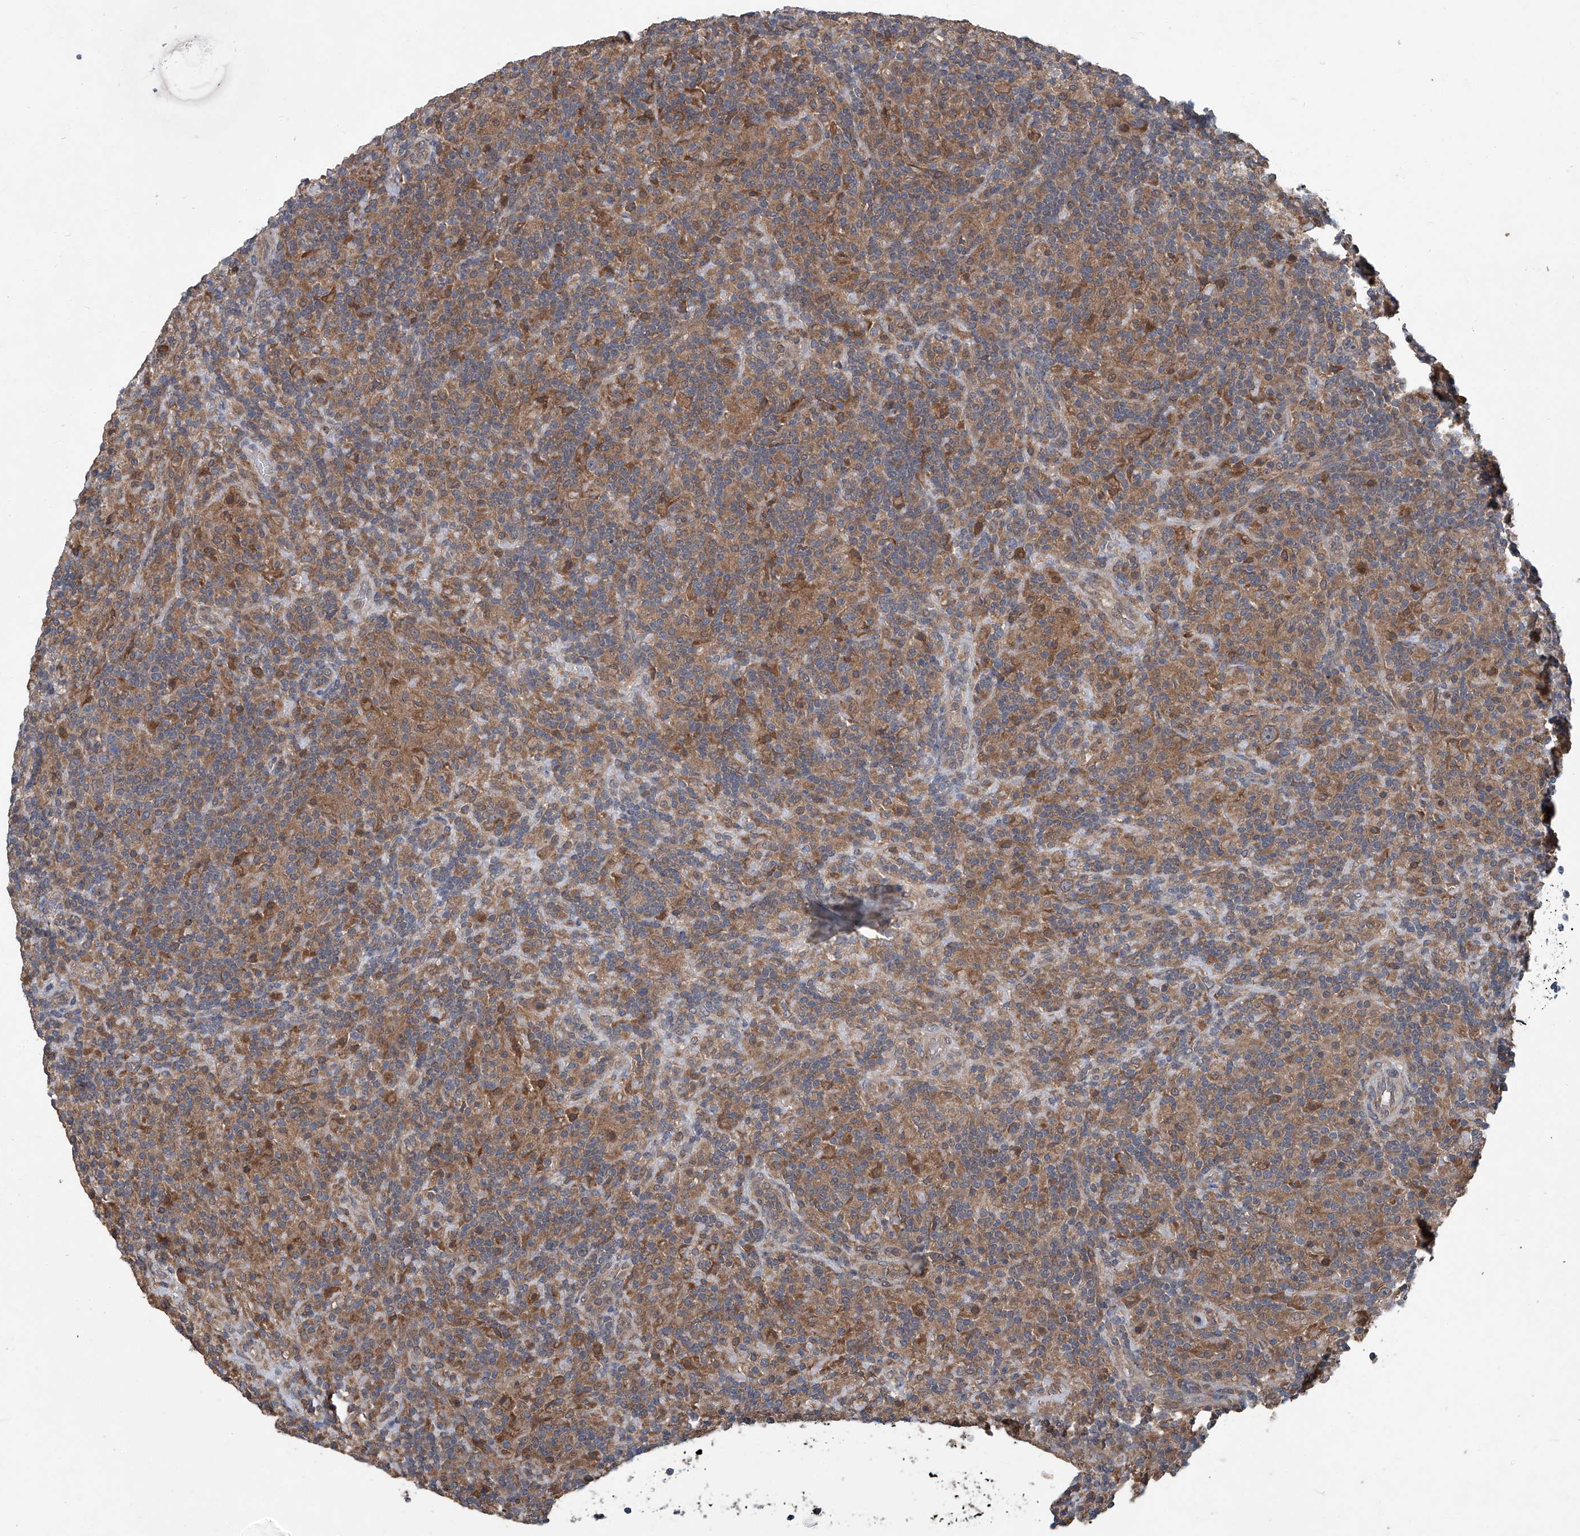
{"staining": {"intensity": "moderate", "quantity": "25%-75%", "location": "cytoplasmic/membranous"}, "tissue": "lymphoma", "cell_type": "Tumor cells", "image_type": "cancer", "snomed": [{"axis": "morphology", "description": "Hodgkin's disease, NOS"}, {"axis": "topography", "description": "Lymph node"}], "caption": "Moderate cytoplasmic/membranous expression for a protein is identified in approximately 25%-75% of tumor cells of Hodgkin's disease using immunohistochemistry (IHC).", "gene": "ANKRD34A", "patient": {"sex": "male", "age": 70}}